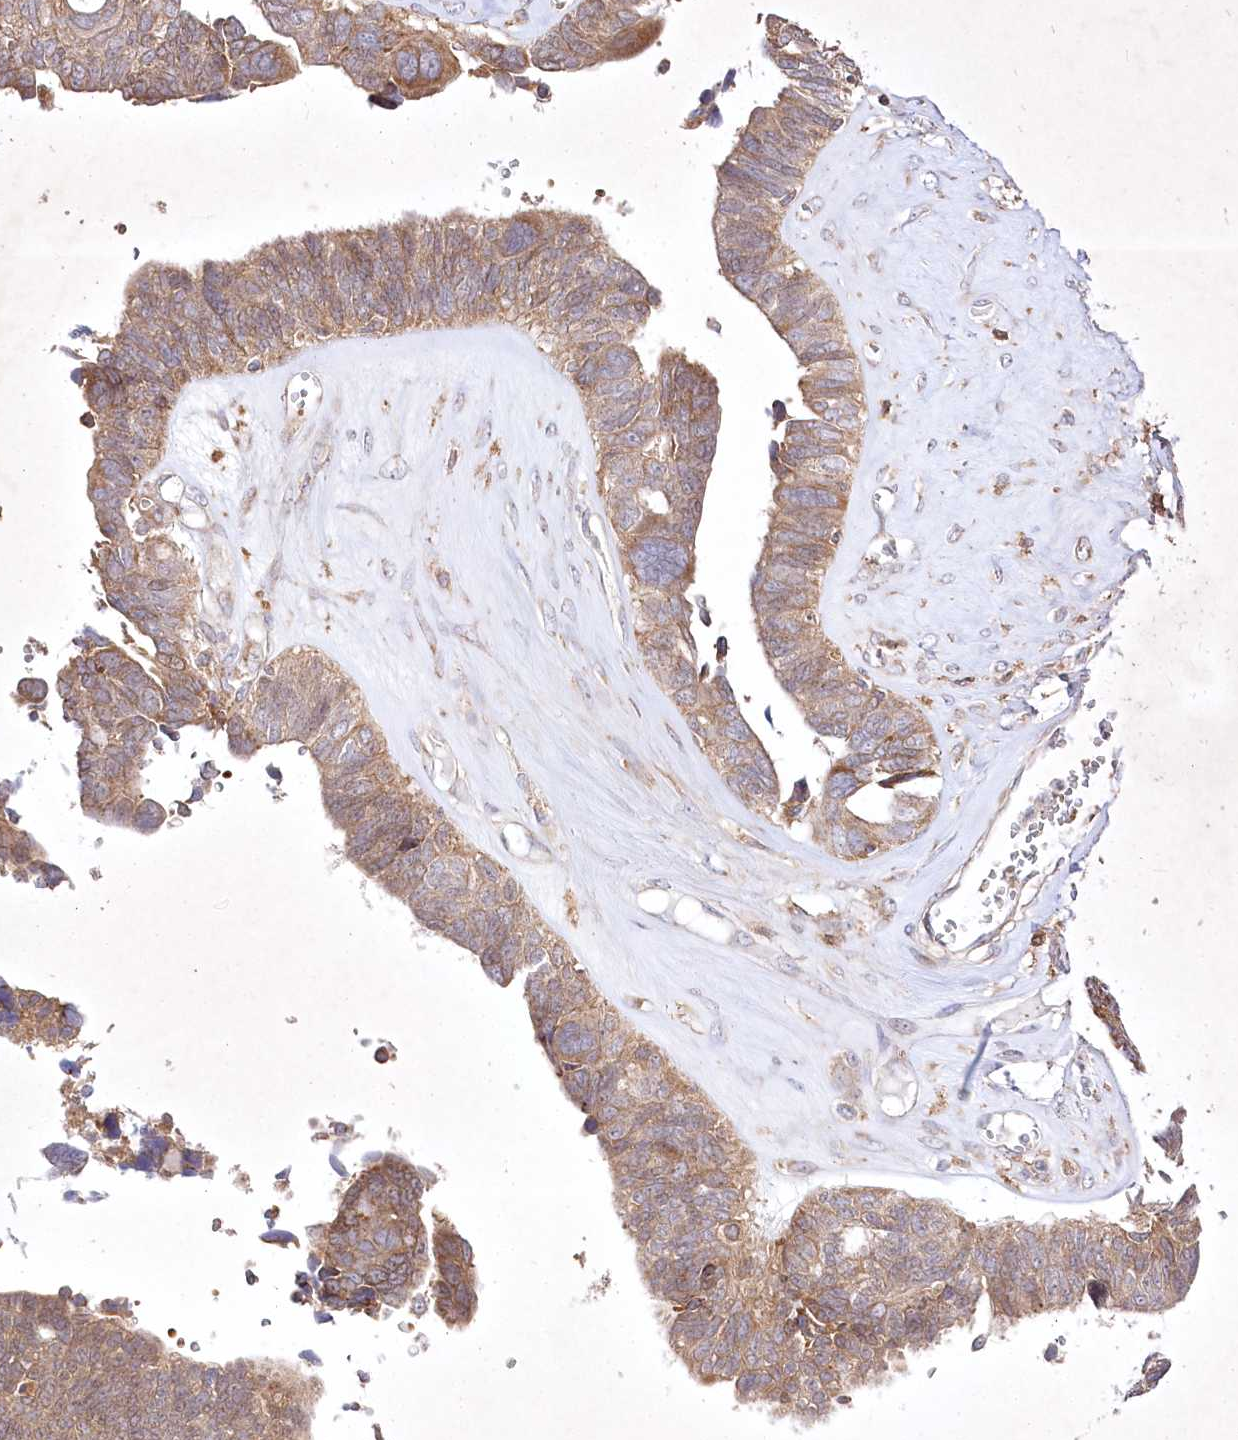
{"staining": {"intensity": "moderate", "quantity": ">75%", "location": "cytoplasmic/membranous"}, "tissue": "ovarian cancer", "cell_type": "Tumor cells", "image_type": "cancer", "snomed": [{"axis": "morphology", "description": "Cystadenocarcinoma, serous, NOS"}, {"axis": "topography", "description": "Ovary"}], "caption": "IHC histopathology image of human ovarian cancer (serous cystadenocarcinoma) stained for a protein (brown), which reveals medium levels of moderate cytoplasmic/membranous positivity in approximately >75% of tumor cells.", "gene": "OPA1", "patient": {"sex": "female", "age": 79}}